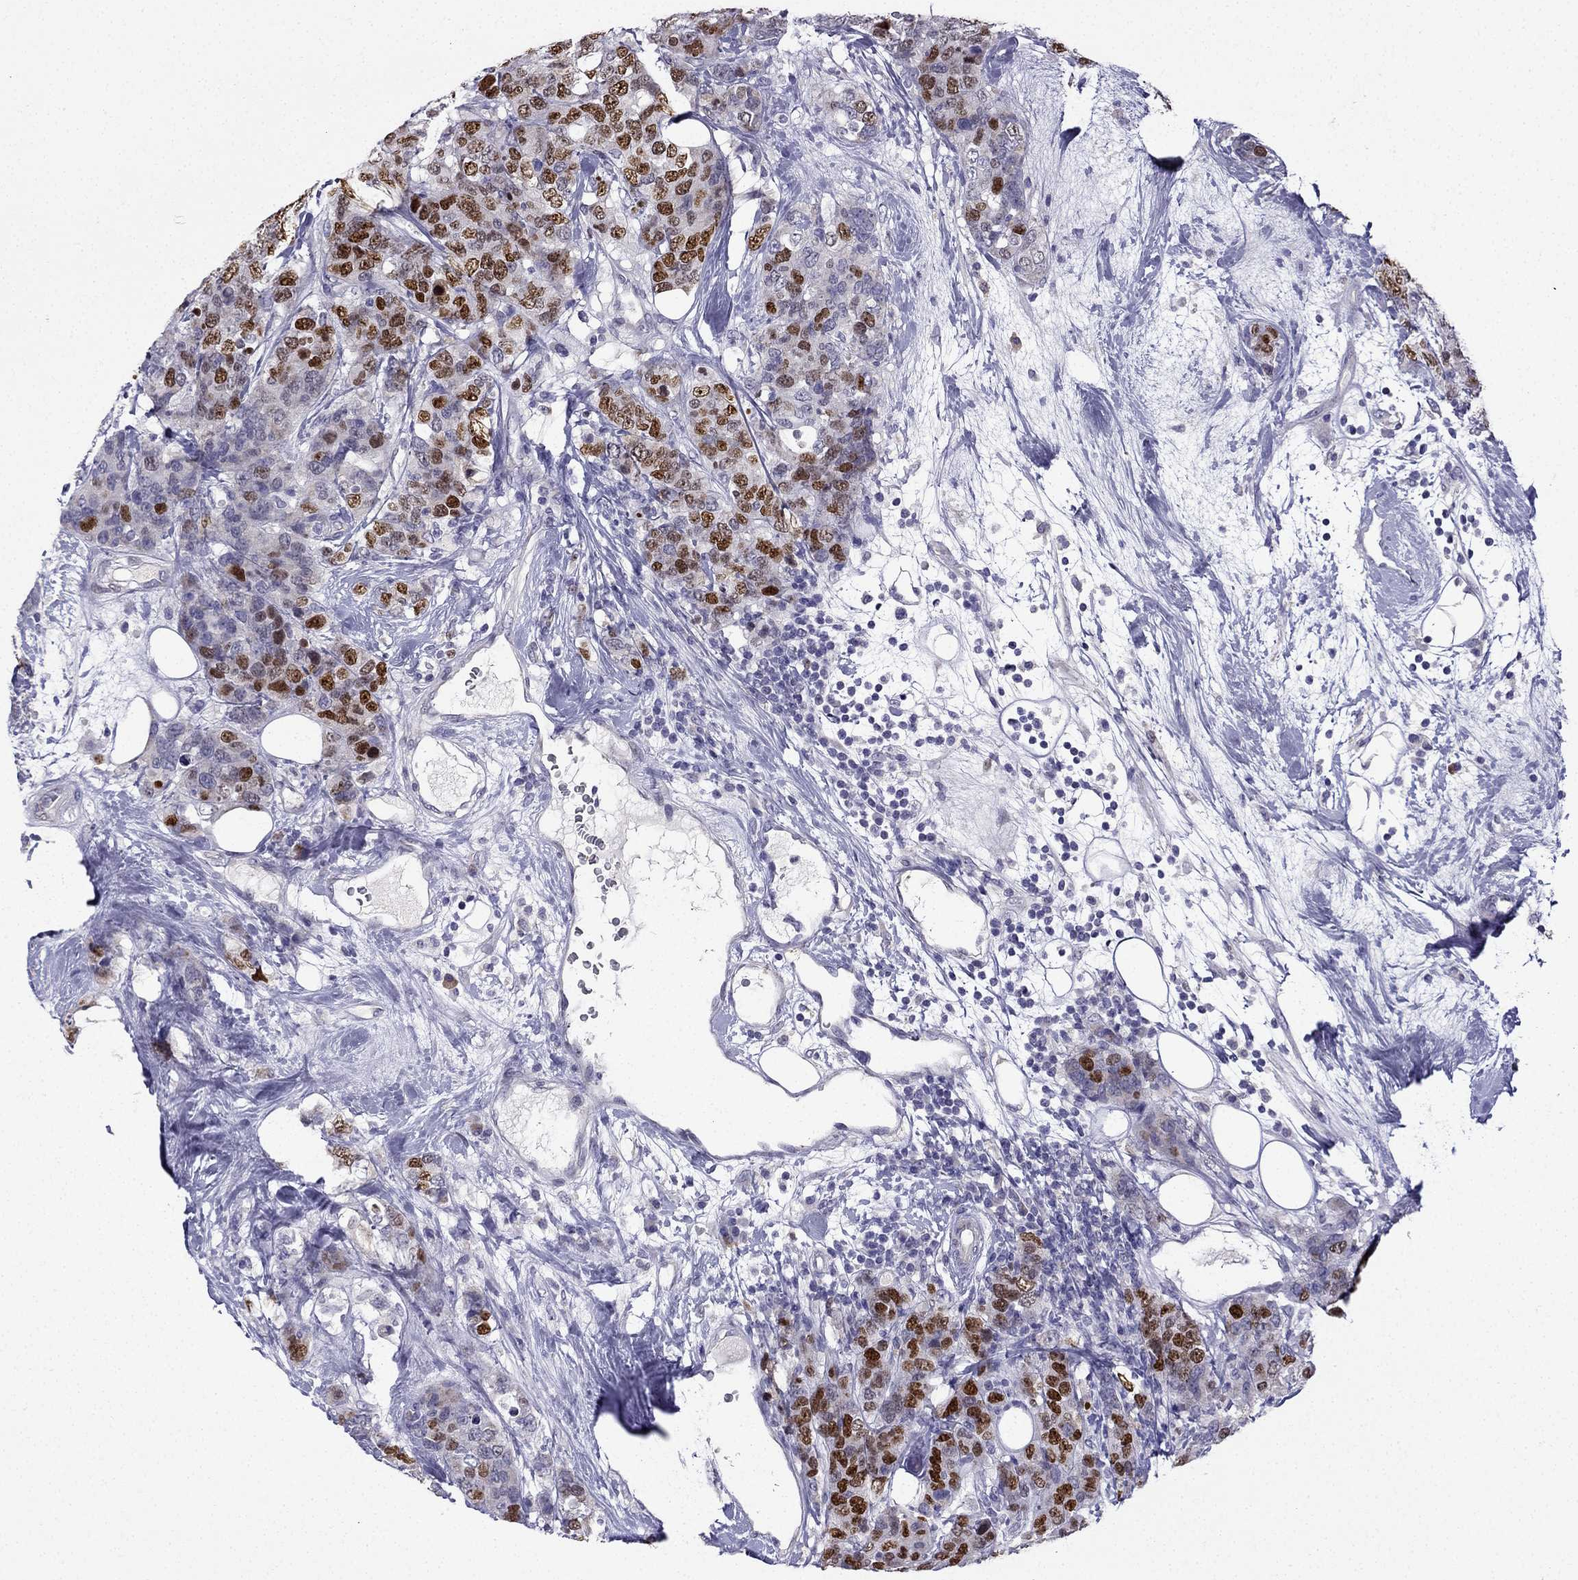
{"staining": {"intensity": "strong", "quantity": "25%-75%", "location": "nuclear"}, "tissue": "breast cancer", "cell_type": "Tumor cells", "image_type": "cancer", "snomed": [{"axis": "morphology", "description": "Lobular carcinoma"}, {"axis": "topography", "description": "Breast"}], "caption": "The immunohistochemical stain shows strong nuclear expression in tumor cells of breast cancer tissue.", "gene": "UHRF1", "patient": {"sex": "female", "age": 59}}